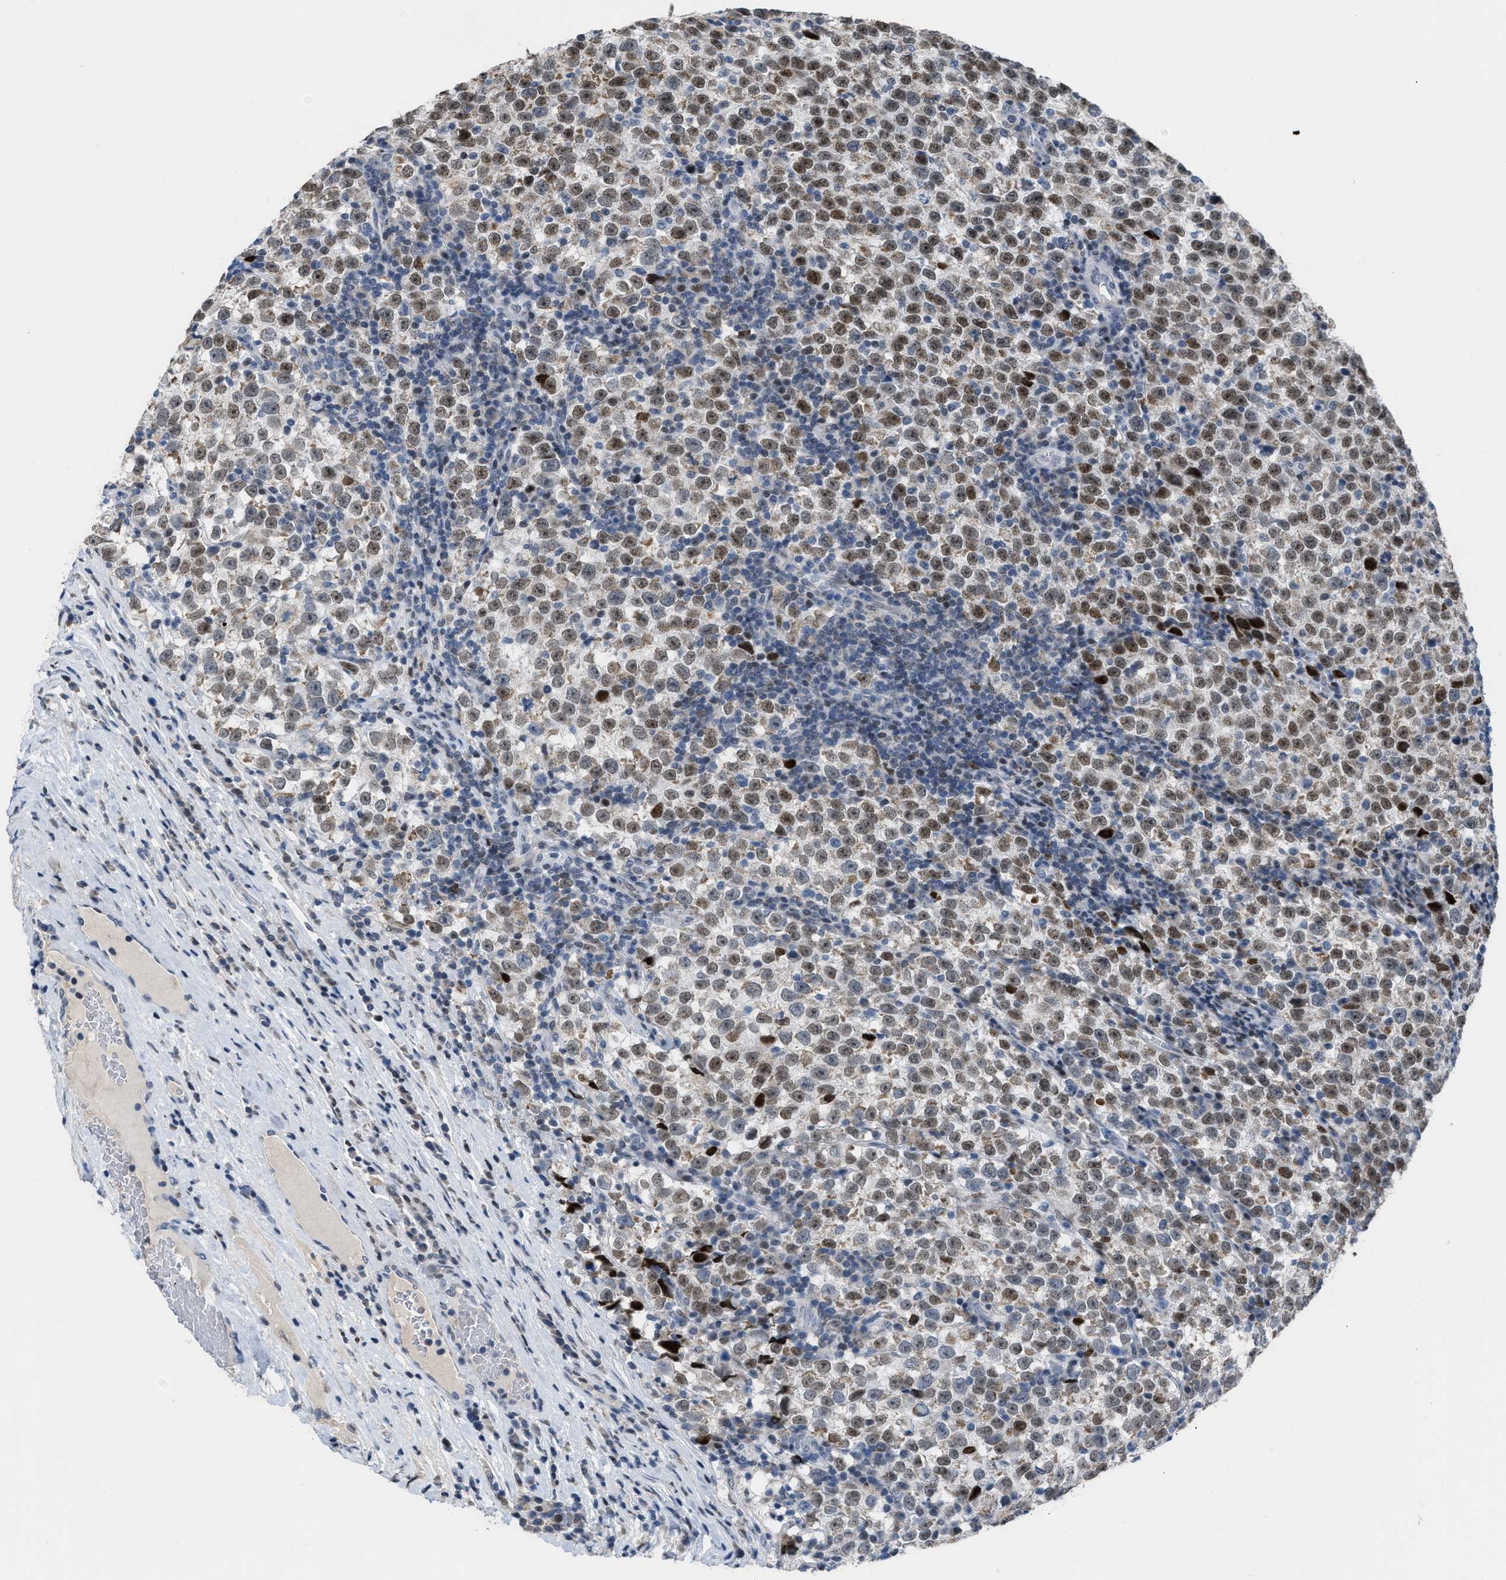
{"staining": {"intensity": "moderate", "quantity": ">75%", "location": "nuclear"}, "tissue": "testis cancer", "cell_type": "Tumor cells", "image_type": "cancer", "snomed": [{"axis": "morphology", "description": "Normal tissue, NOS"}, {"axis": "morphology", "description": "Seminoma, NOS"}, {"axis": "topography", "description": "Testis"}], "caption": "Moderate nuclear positivity for a protein is identified in about >75% of tumor cells of seminoma (testis) using IHC.", "gene": "SETDB1", "patient": {"sex": "male", "age": 43}}